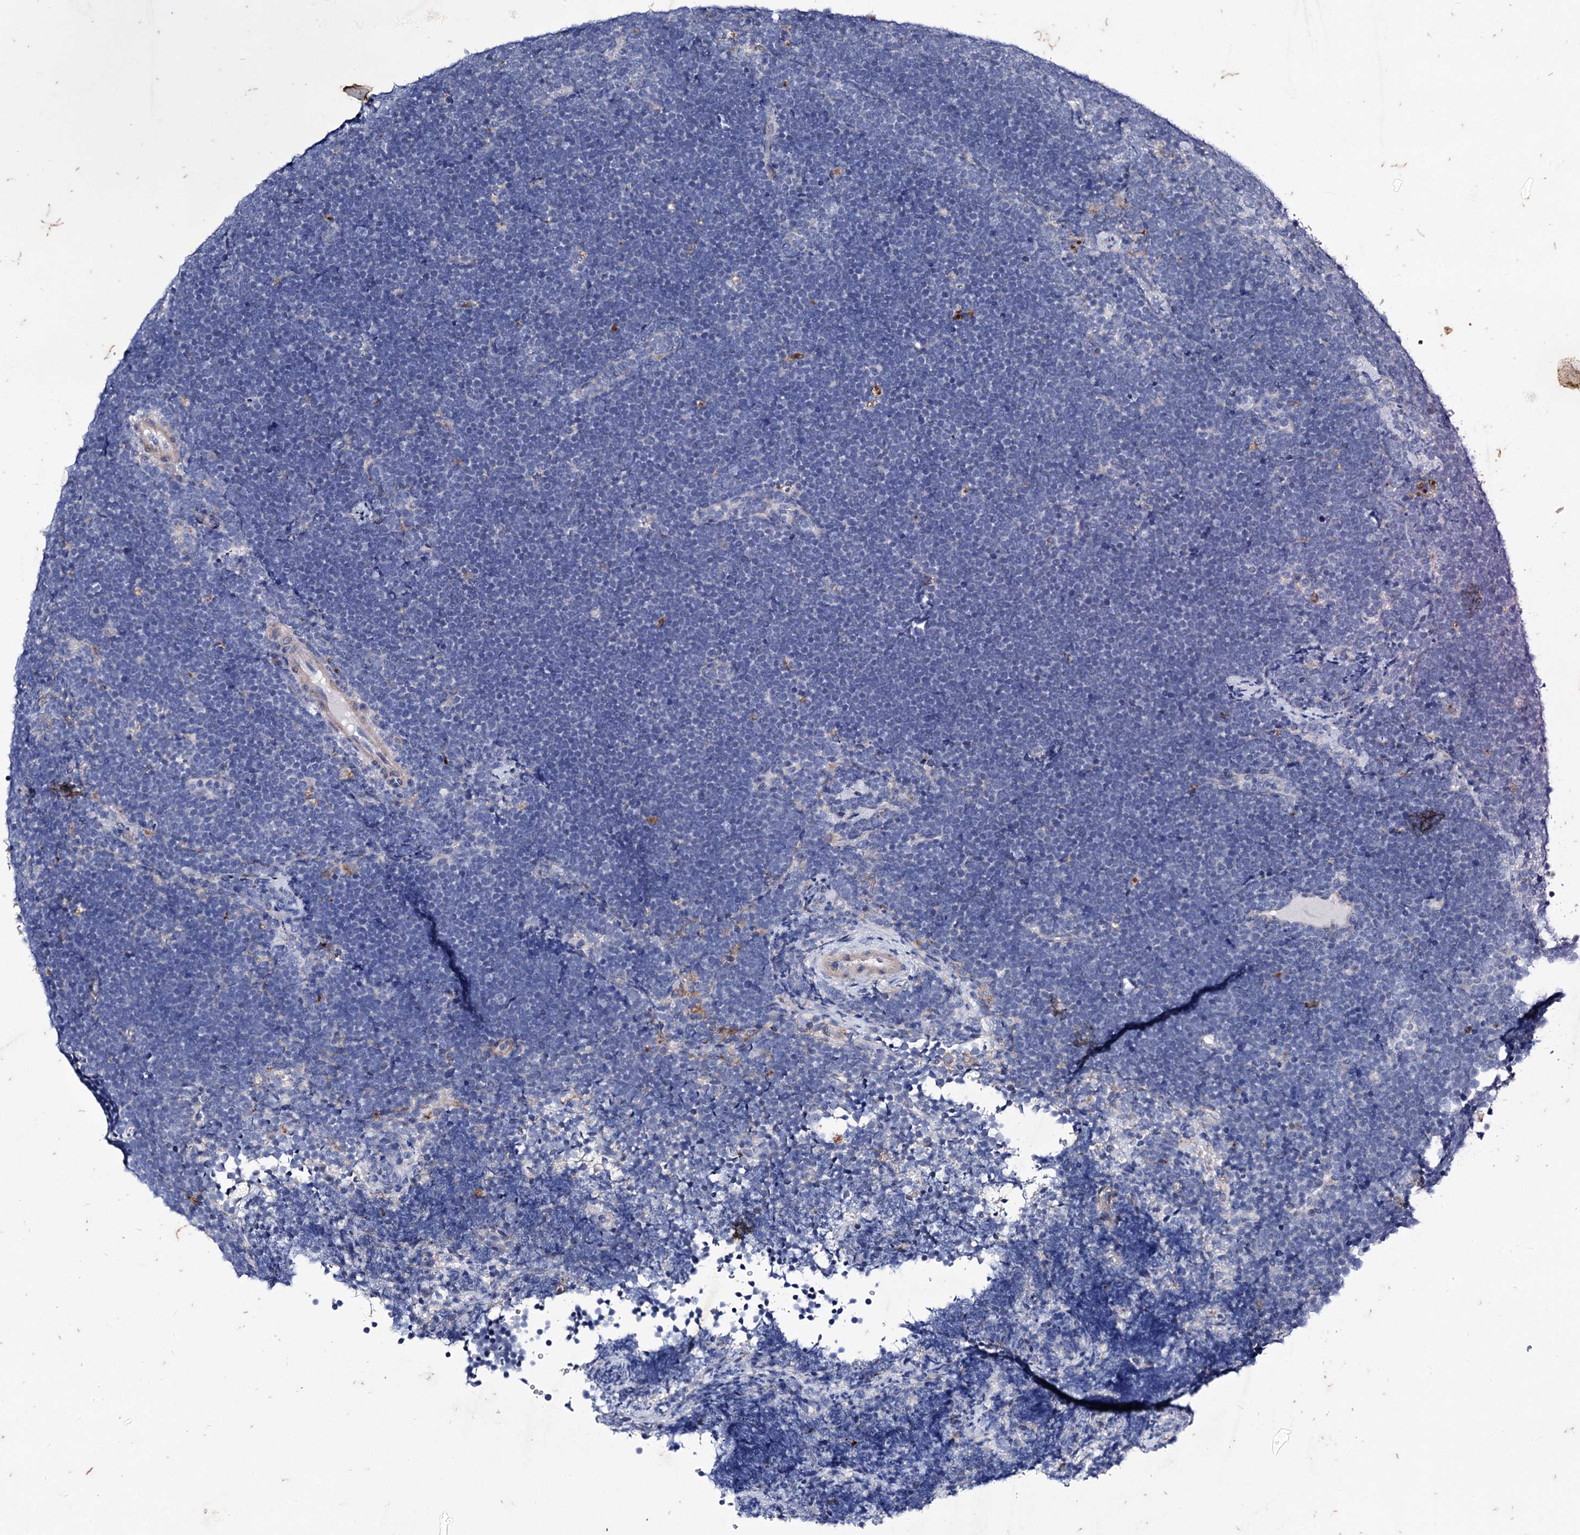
{"staining": {"intensity": "negative", "quantity": "none", "location": "none"}, "tissue": "lymphoma", "cell_type": "Tumor cells", "image_type": "cancer", "snomed": [{"axis": "morphology", "description": "Malignant lymphoma, non-Hodgkin's type, High grade"}, {"axis": "topography", "description": "Lymph node"}], "caption": "Tumor cells show no significant expression in lymphoma.", "gene": "AXL", "patient": {"sex": "male", "age": 13}}